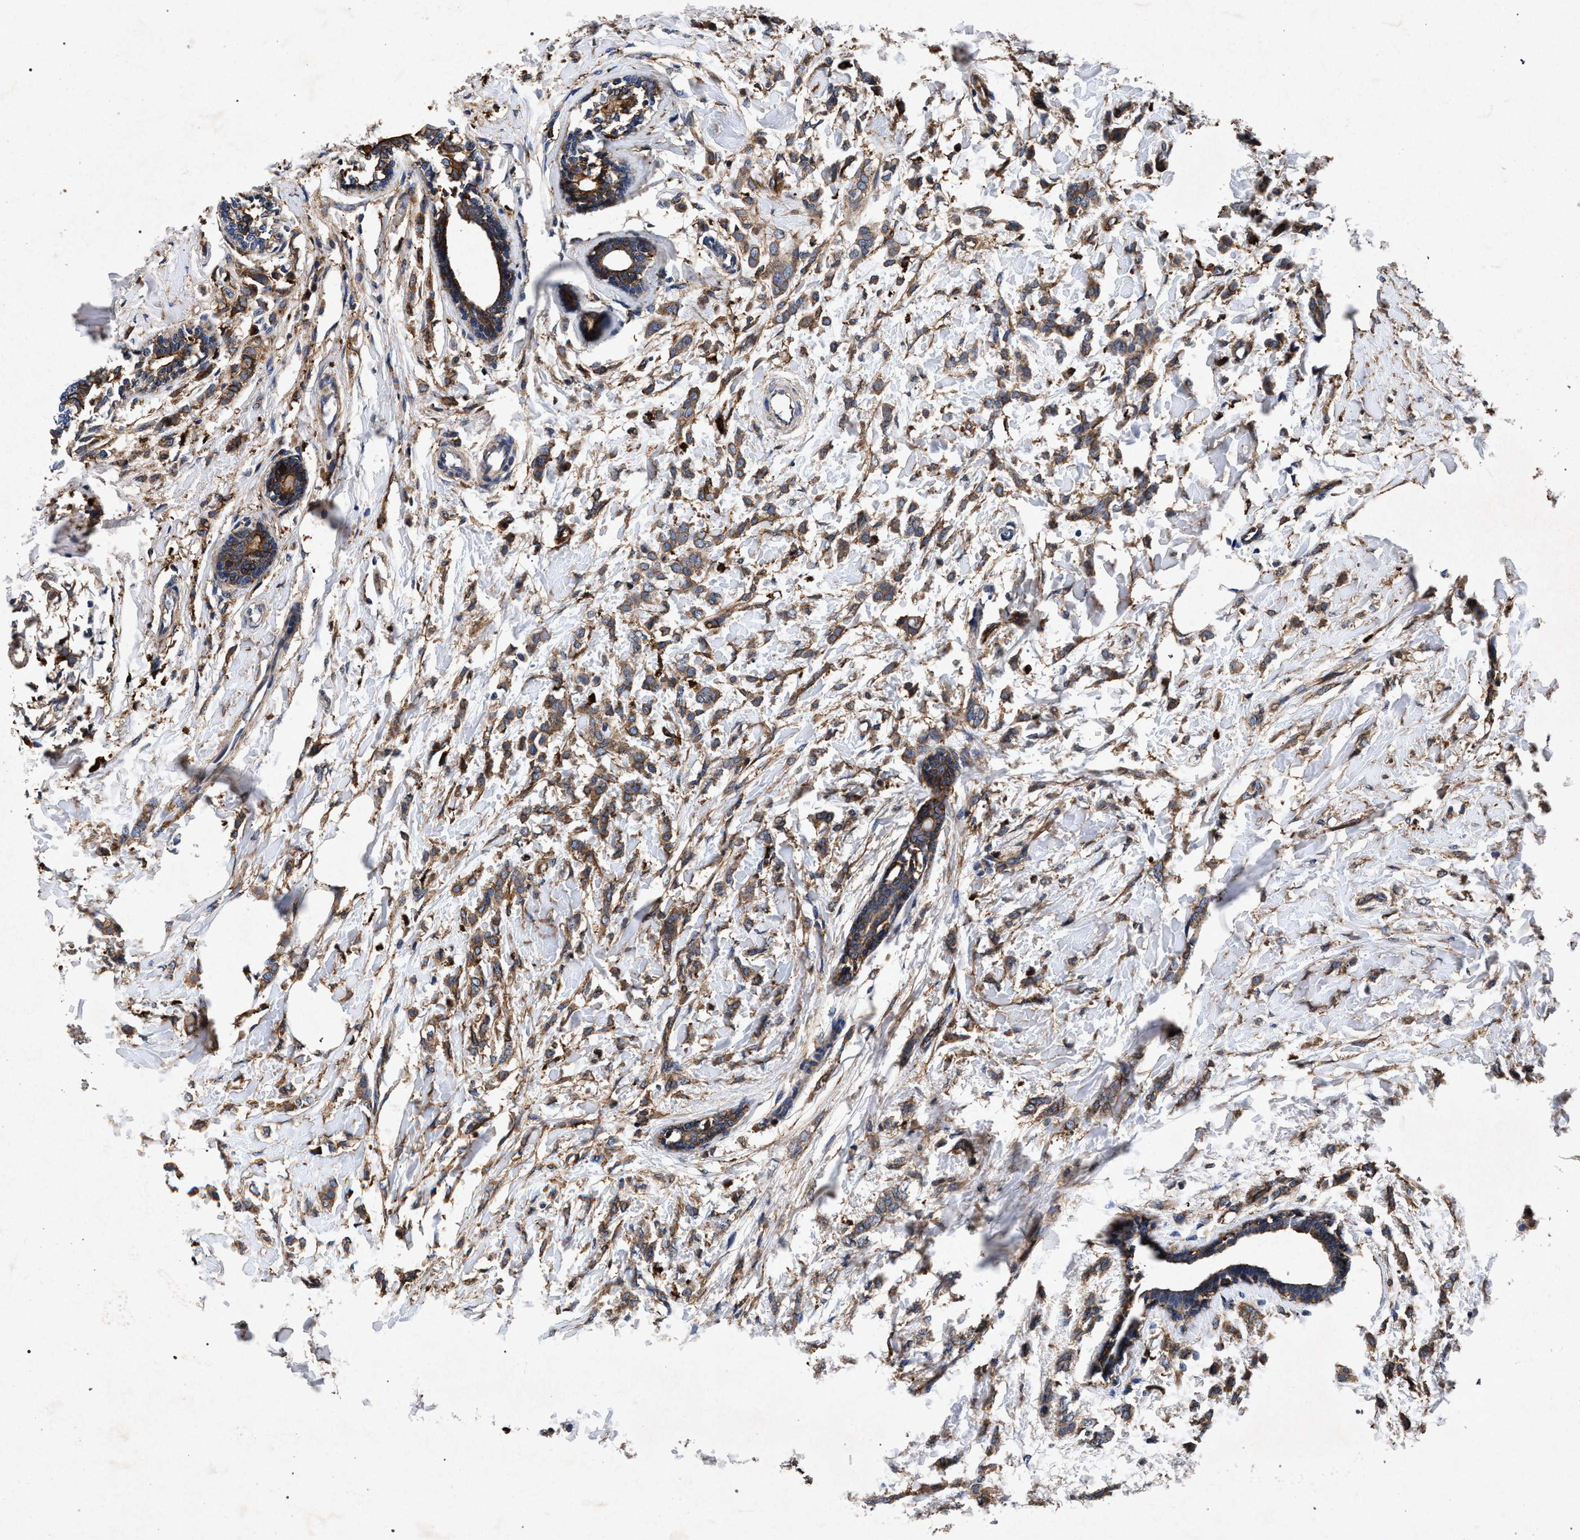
{"staining": {"intensity": "moderate", "quantity": ">75%", "location": "cytoplasmic/membranous"}, "tissue": "breast cancer", "cell_type": "Tumor cells", "image_type": "cancer", "snomed": [{"axis": "morphology", "description": "Lobular carcinoma, in situ"}, {"axis": "morphology", "description": "Lobular carcinoma"}, {"axis": "topography", "description": "Breast"}], "caption": "A medium amount of moderate cytoplasmic/membranous expression is identified in about >75% of tumor cells in breast cancer tissue. The protein is shown in brown color, while the nuclei are stained blue.", "gene": "MARCKS", "patient": {"sex": "female", "age": 41}}